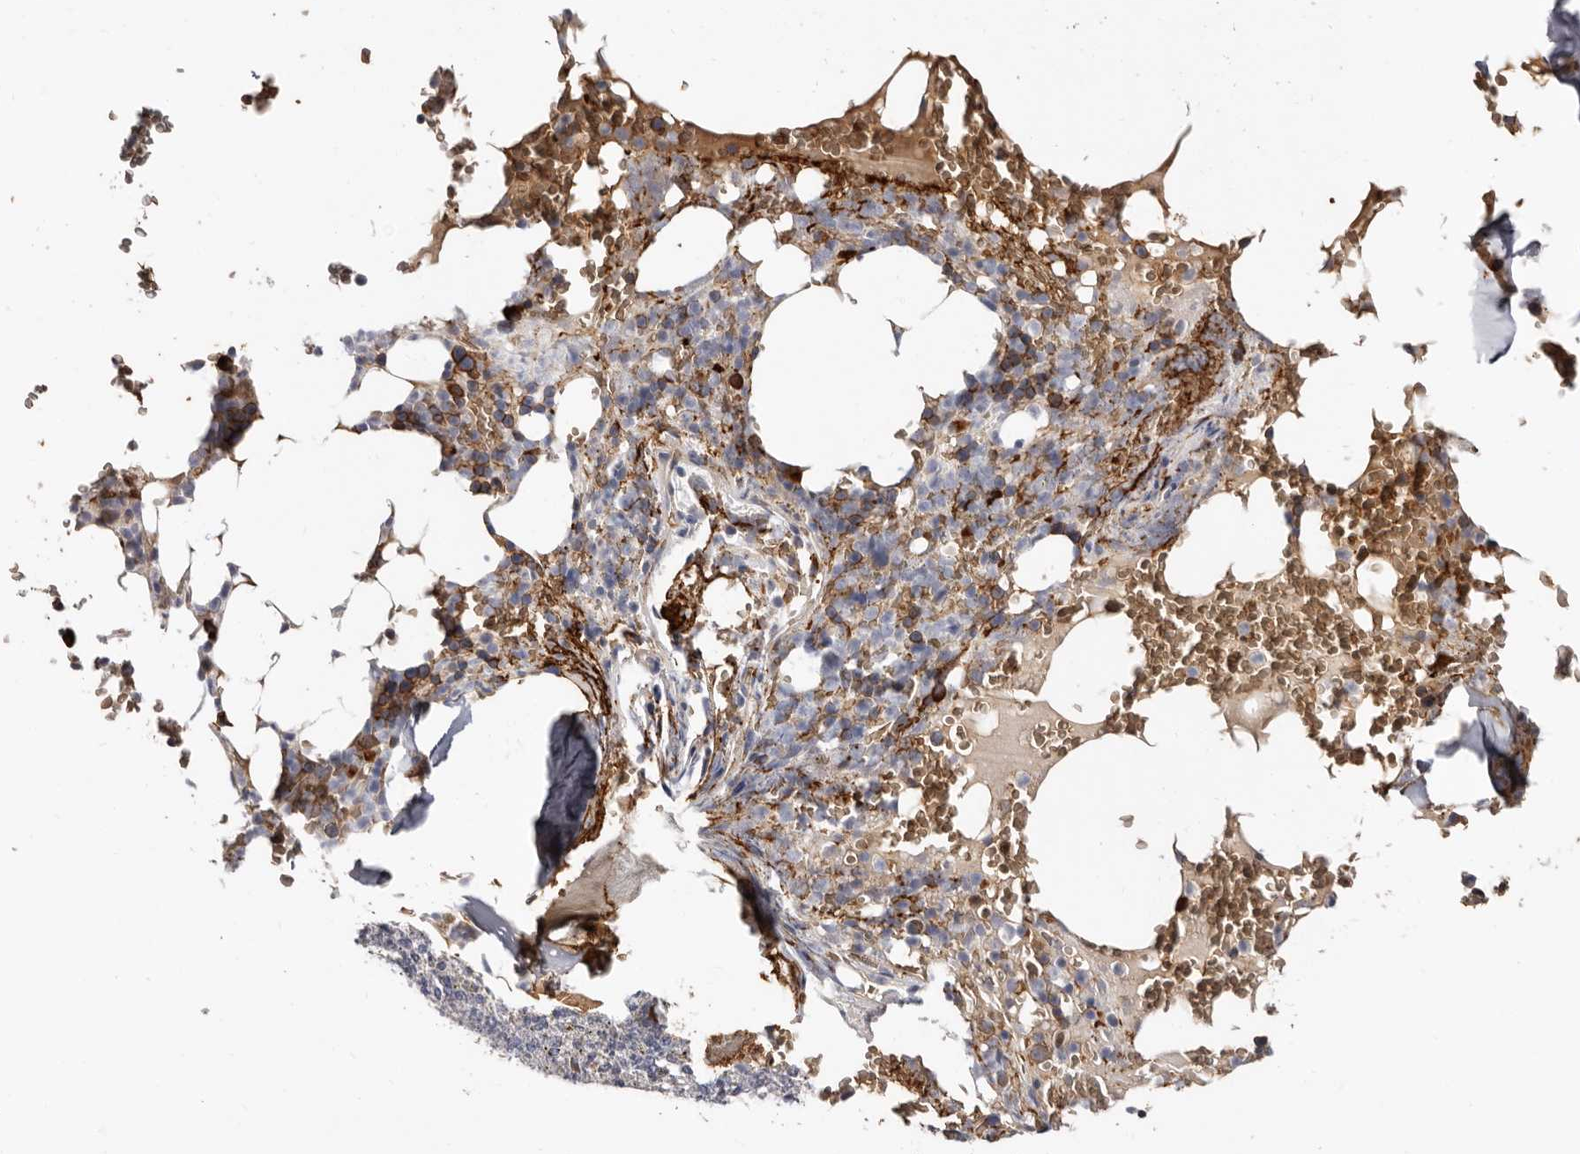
{"staining": {"intensity": "strong", "quantity": "25%-75%", "location": "cytoplasmic/membranous"}, "tissue": "bone marrow", "cell_type": "Hematopoietic cells", "image_type": "normal", "snomed": [{"axis": "morphology", "description": "Normal tissue, NOS"}, {"axis": "topography", "description": "Bone marrow"}], "caption": "An image of bone marrow stained for a protein exhibits strong cytoplasmic/membranous brown staining in hematopoietic cells. Nuclei are stained in blue.", "gene": "SPTA1", "patient": {"sex": "male", "age": 58}}